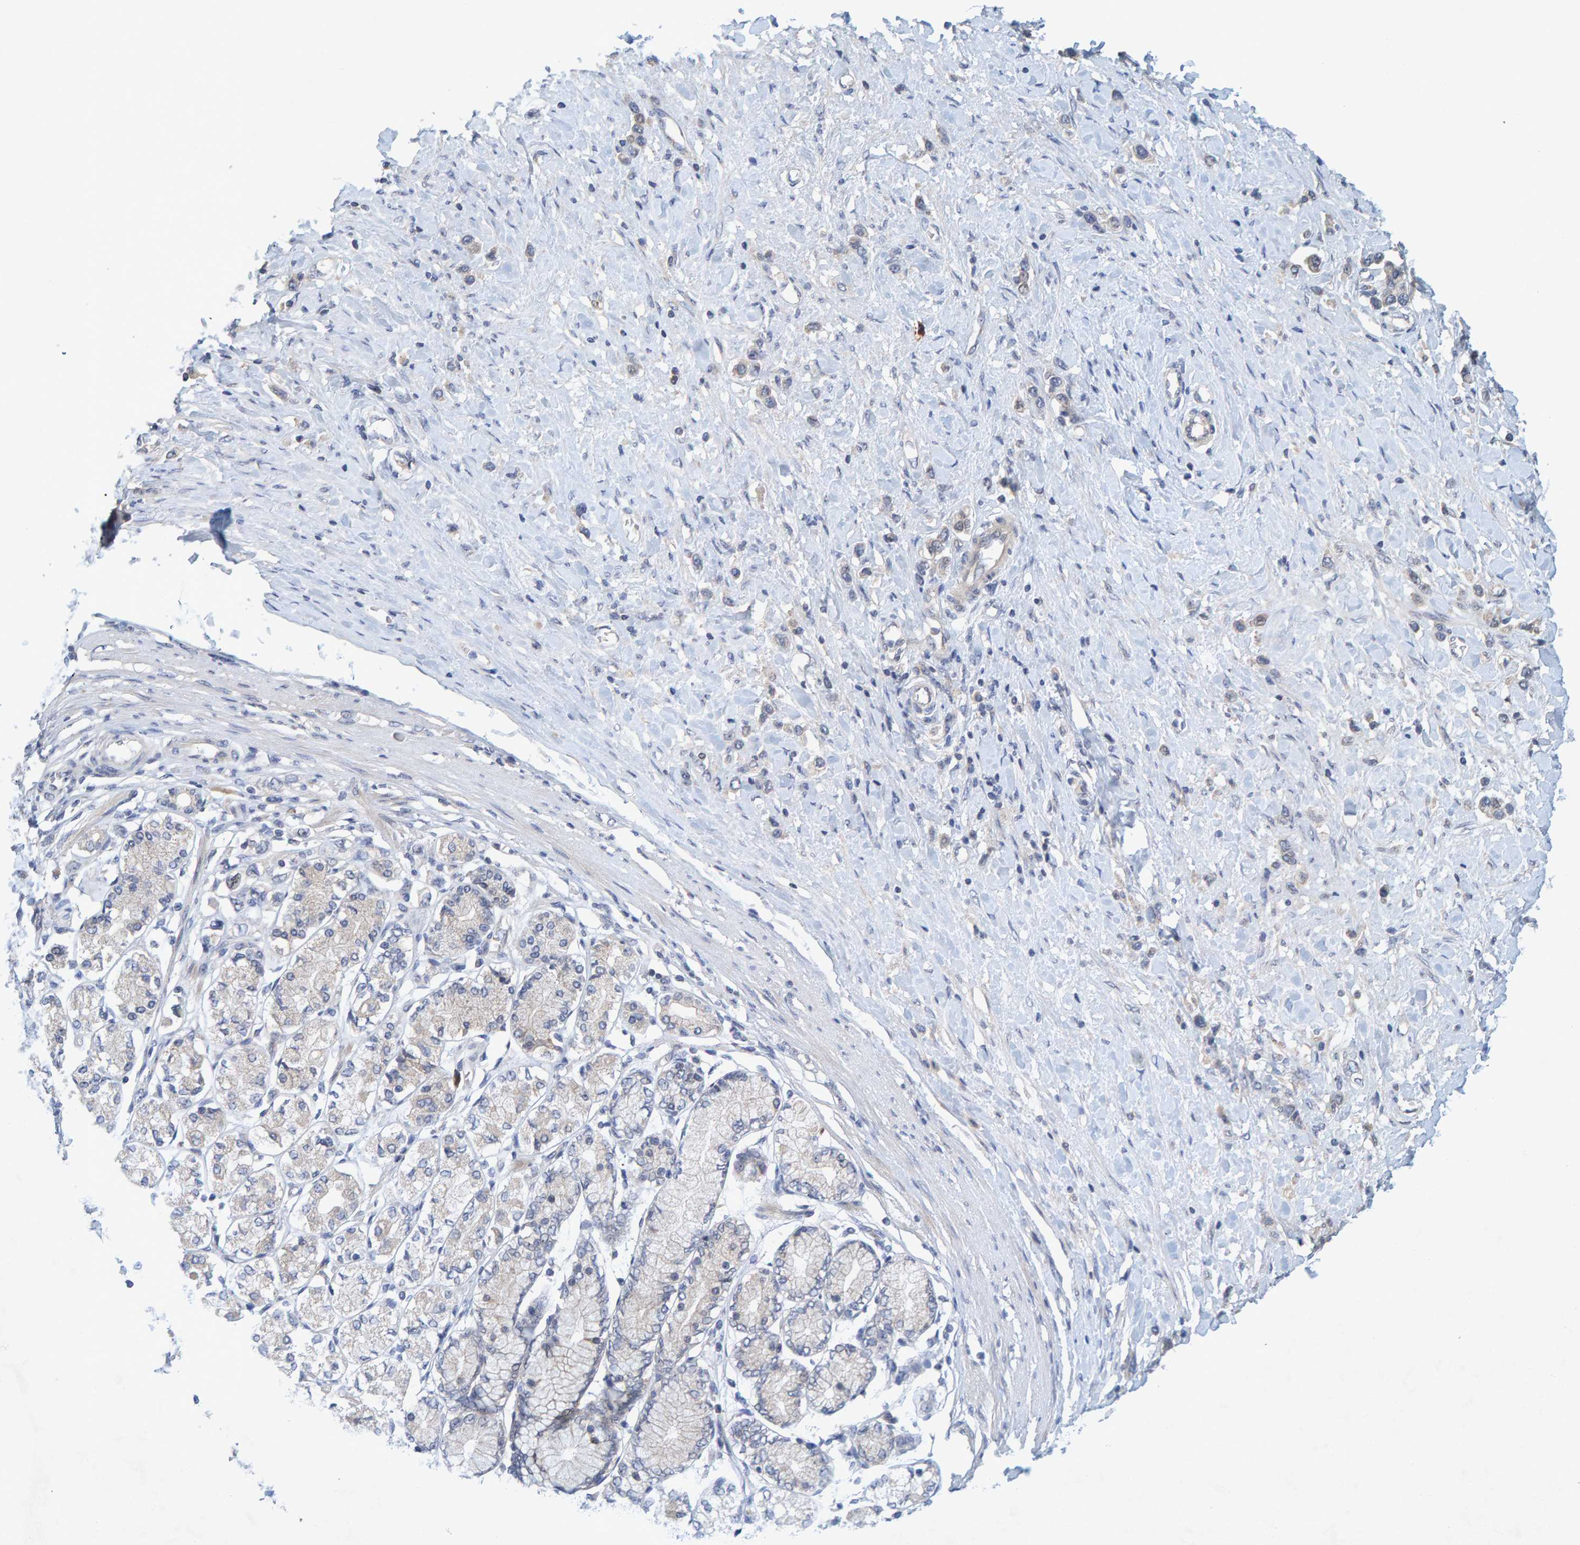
{"staining": {"intensity": "negative", "quantity": "none", "location": "none"}, "tissue": "stomach cancer", "cell_type": "Tumor cells", "image_type": "cancer", "snomed": [{"axis": "morphology", "description": "Adenocarcinoma, NOS"}, {"axis": "topography", "description": "Stomach"}], "caption": "Tumor cells are negative for brown protein staining in stomach cancer (adenocarcinoma).", "gene": "ZNF77", "patient": {"sex": "female", "age": 65}}